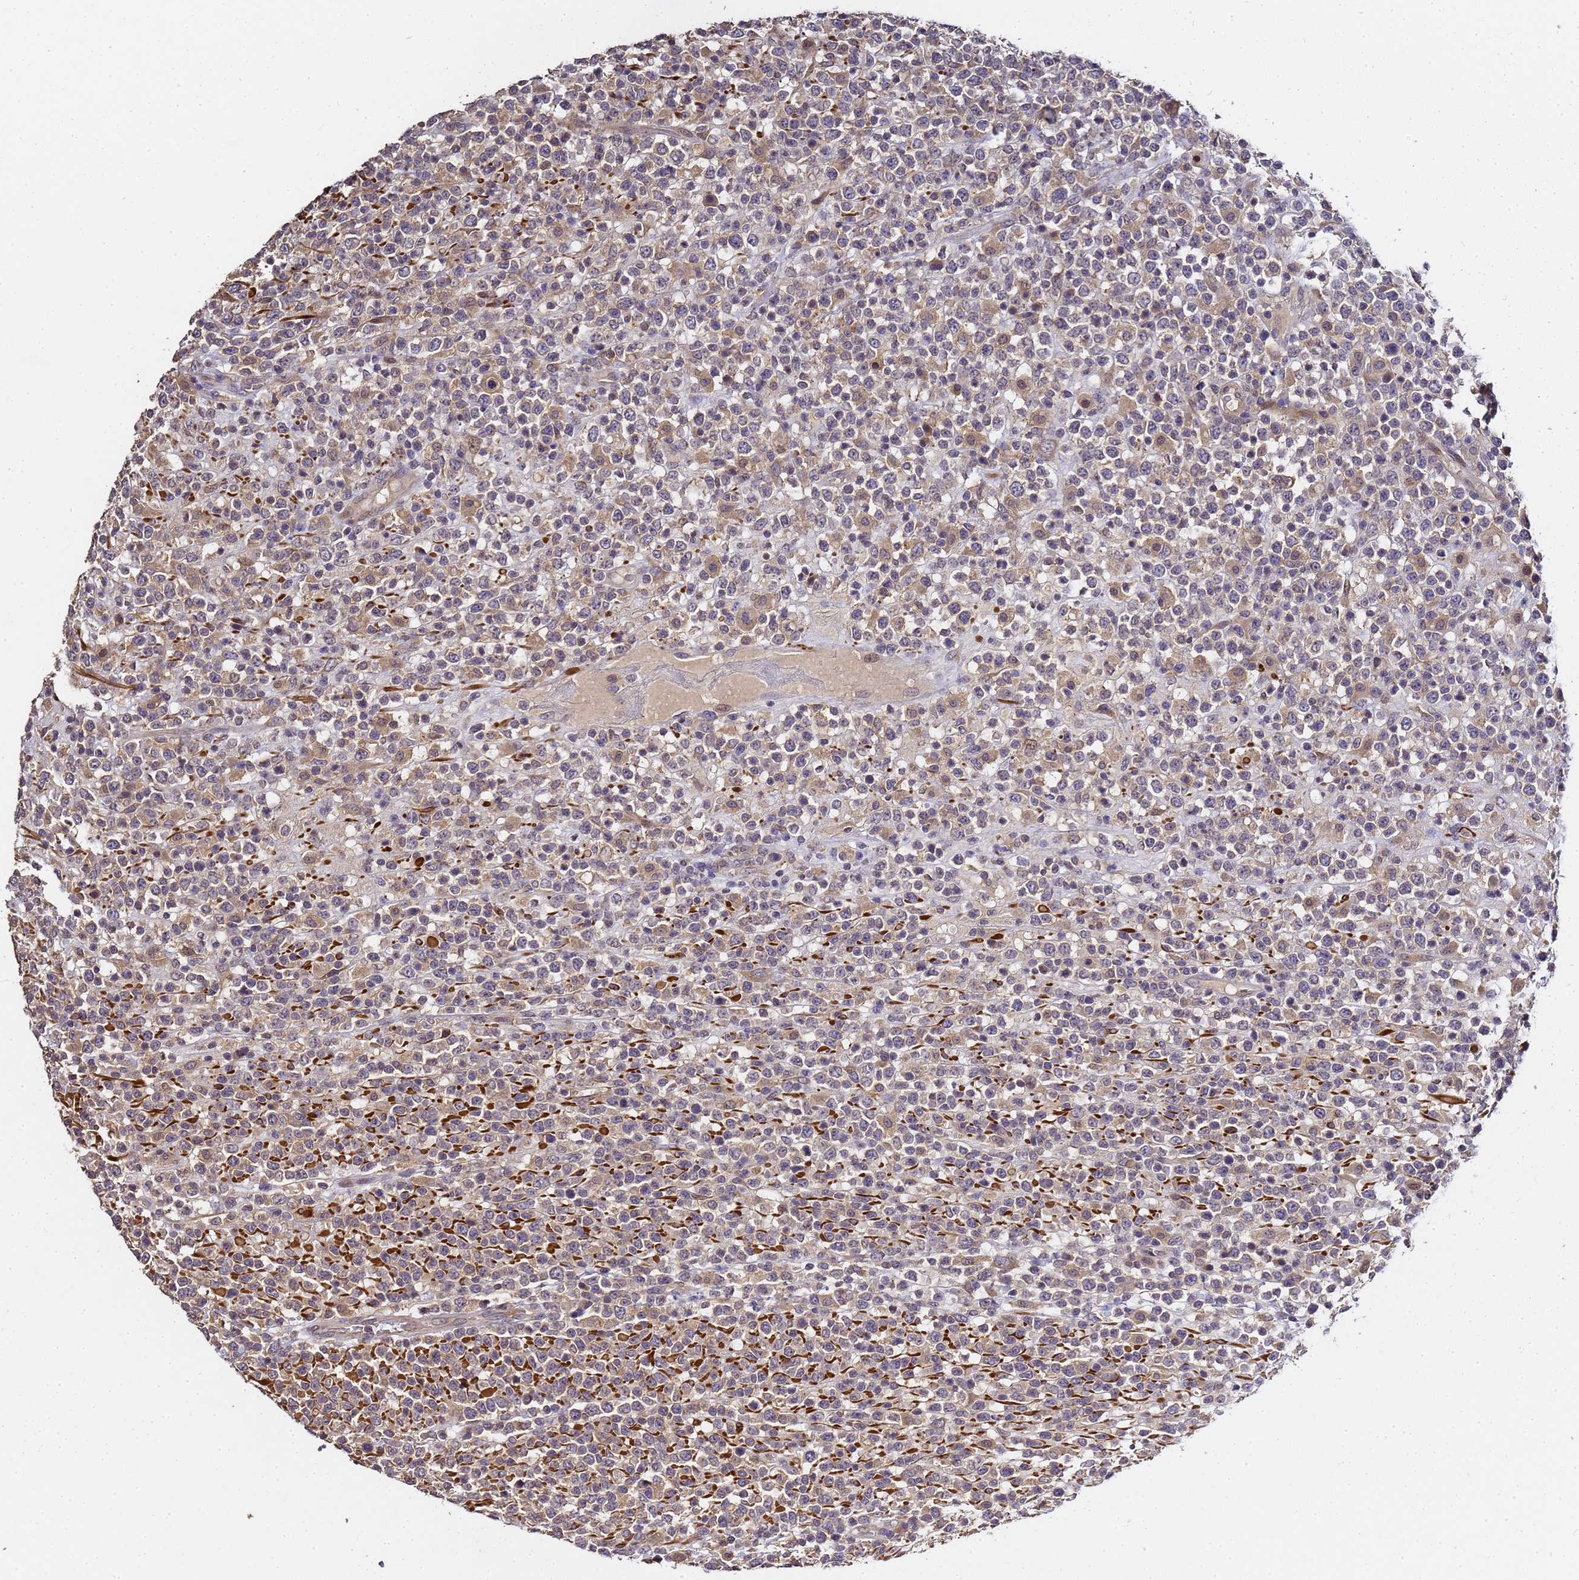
{"staining": {"intensity": "weak", "quantity": "25%-75%", "location": "cytoplasmic/membranous"}, "tissue": "lymphoma", "cell_type": "Tumor cells", "image_type": "cancer", "snomed": [{"axis": "morphology", "description": "Malignant lymphoma, non-Hodgkin's type, High grade"}, {"axis": "topography", "description": "Colon"}], "caption": "Human lymphoma stained for a protein (brown) demonstrates weak cytoplasmic/membranous positive staining in approximately 25%-75% of tumor cells.", "gene": "LGI4", "patient": {"sex": "female", "age": 53}}